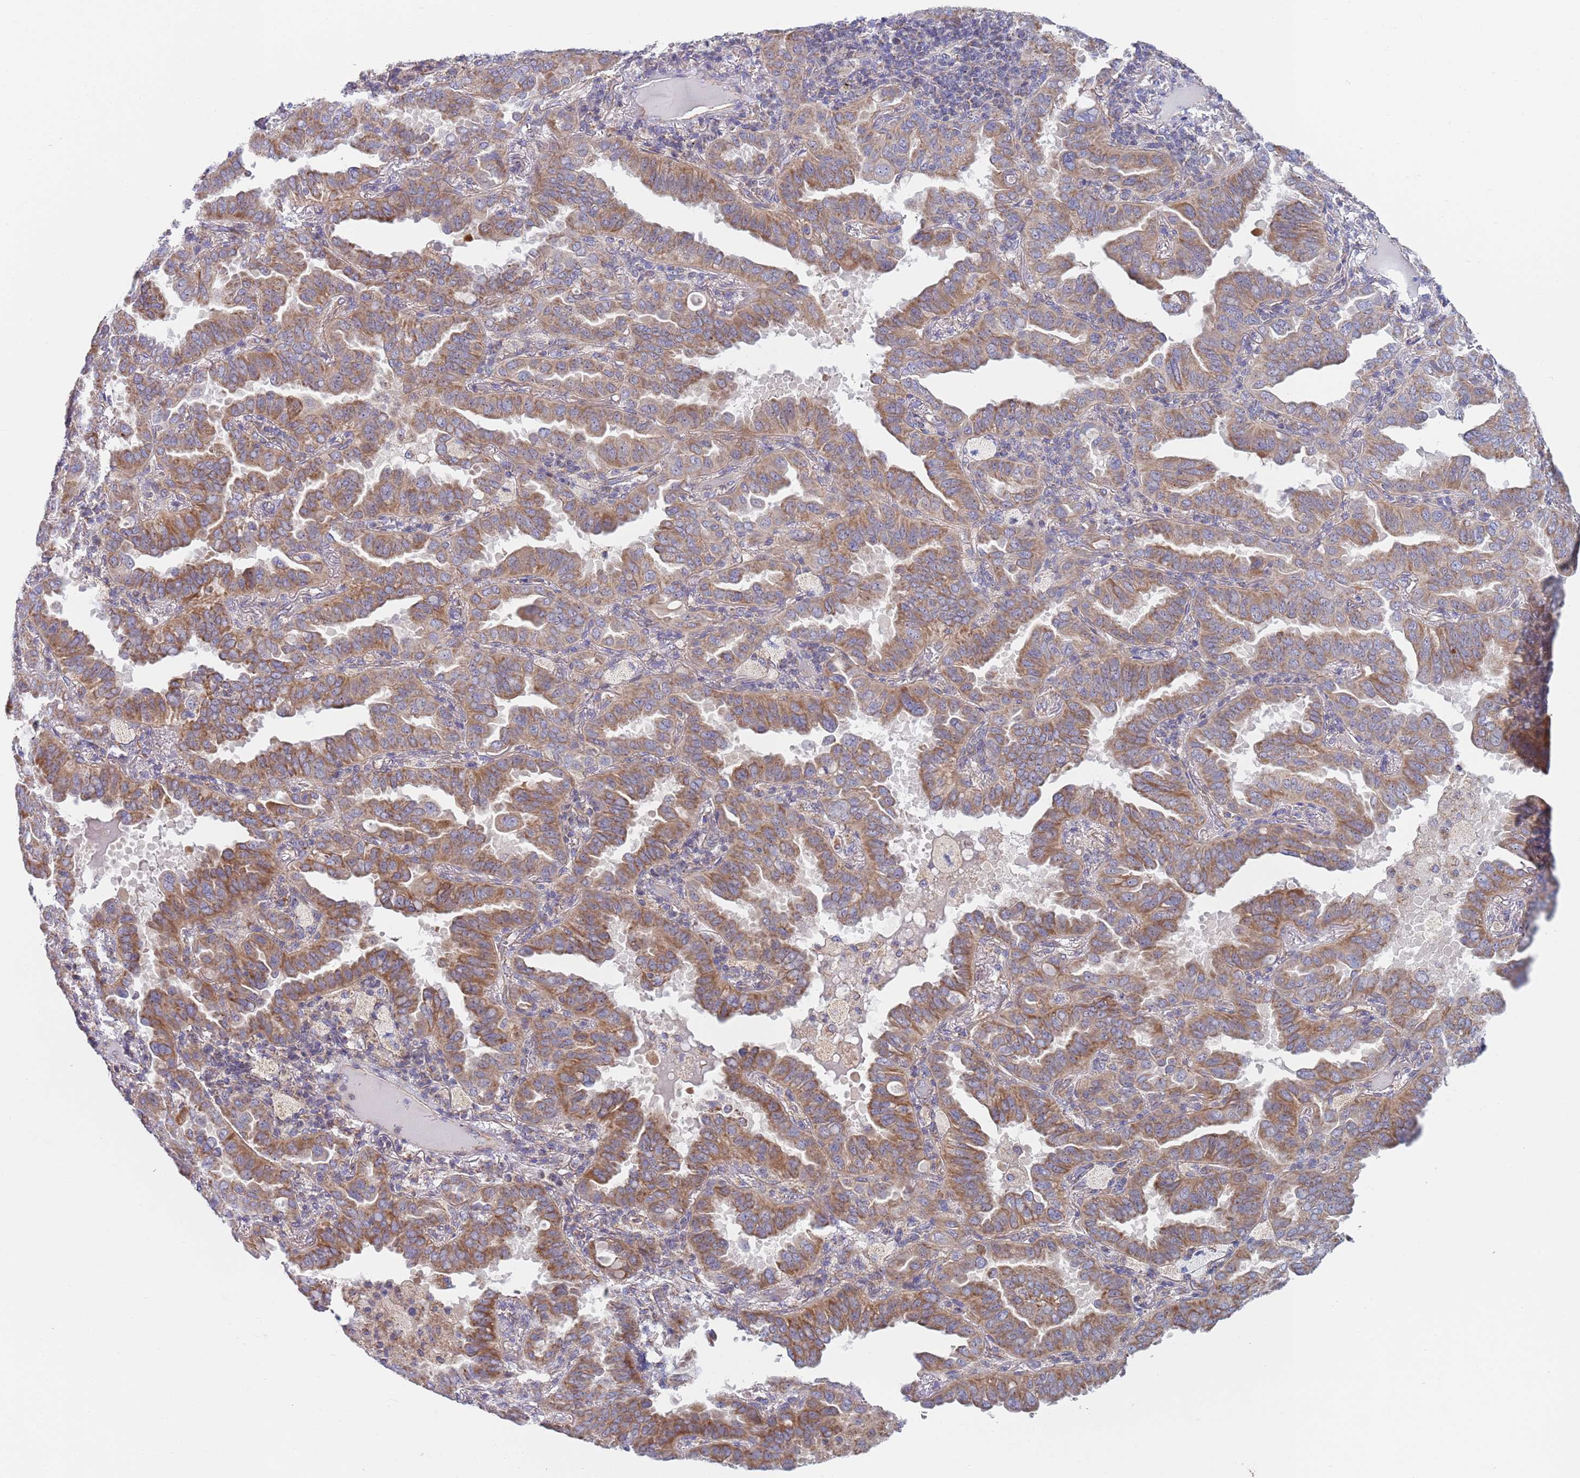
{"staining": {"intensity": "moderate", "quantity": ">75%", "location": "cytoplasmic/membranous"}, "tissue": "lung cancer", "cell_type": "Tumor cells", "image_type": "cancer", "snomed": [{"axis": "morphology", "description": "Adenocarcinoma, NOS"}, {"axis": "topography", "description": "Lung"}], "caption": "Approximately >75% of tumor cells in adenocarcinoma (lung) demonstrate moderate cytoplasmic/membranous protein positivity as visualized by brown immunohistochemical staining.", "gene": "PWWP3A", "patient": {"sex": "male", "age": 64}}